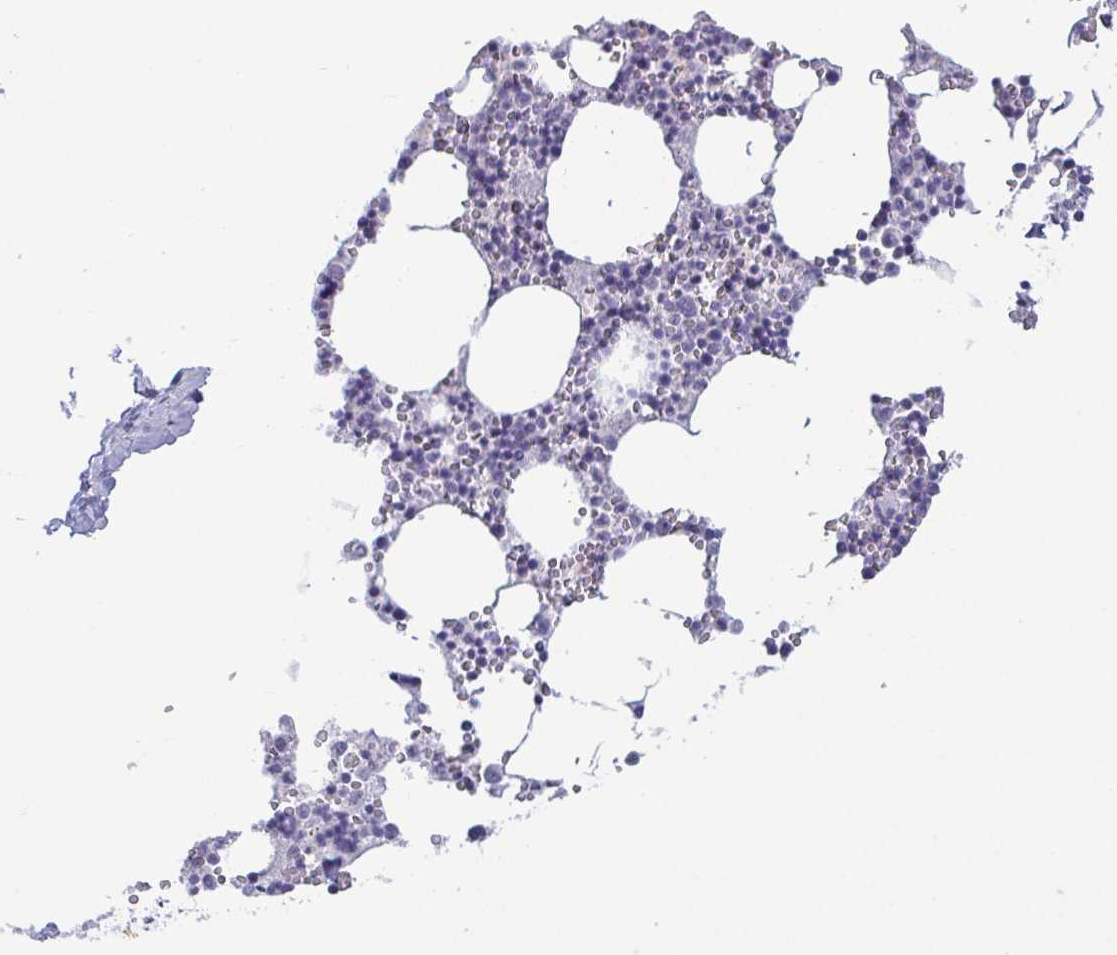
{"staining": {"intensity": "negative", "quantity": "none", "location": "none"}, "tissue": "bone marrow", "cell_type": "Hematopoietic cells", "image_type": "normal", "snomed": [{"axis": "morphology", "description": "Normal tissue, NOS"}, {"axis": "topography", "description": "Bone marrow"}], "caption": "Photomicrograph shows no significant protein expression in hematopoietic cells of unremarkable bone marrow.", "gene": "BZW1", "patient": {"sex": "male", "age": 54}}